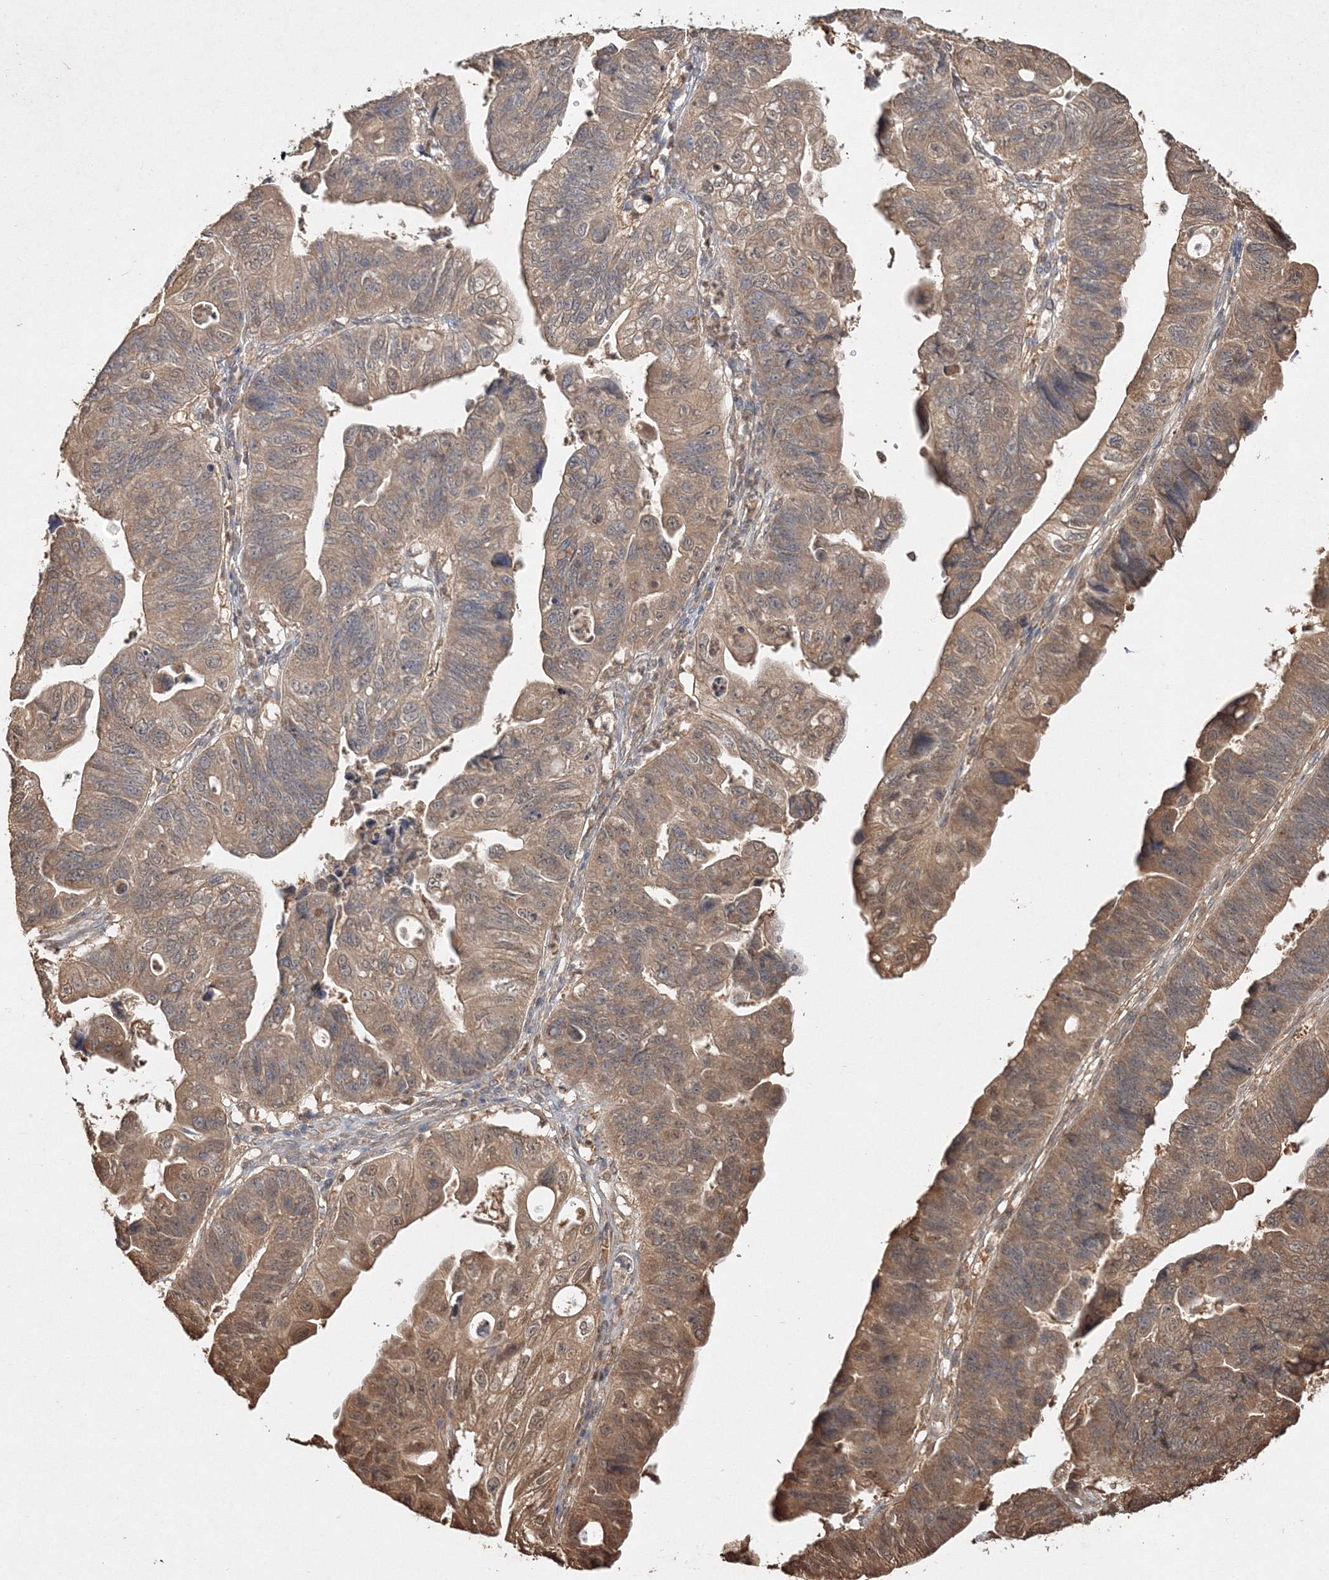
{"staining": {"intensity": "moderate", "quantity": ">75%", "location": "cytoplasmic/membranous,nuclear"}, "tissue": "stomach cancer", "cell_type": "Tumor cells", "image_type": "cancer", "snomed": [{"axis": "morphology", "description": "Adenocarcinoma, NOS"}, {"axis": "topography", "description": "Stomach"}], "caption": "This histopathology image demonstrates stomach cancer (adenocarcinoma) stained with immunohistochemistry to label a protein in brown. The cytoplasmic/membranous and nuclear of tumor cells show moderate positivity for the protein. Nuclei are counter-stained blue.", "gene": "S100A11", "patient": {"sex": "male", "age": 59}}